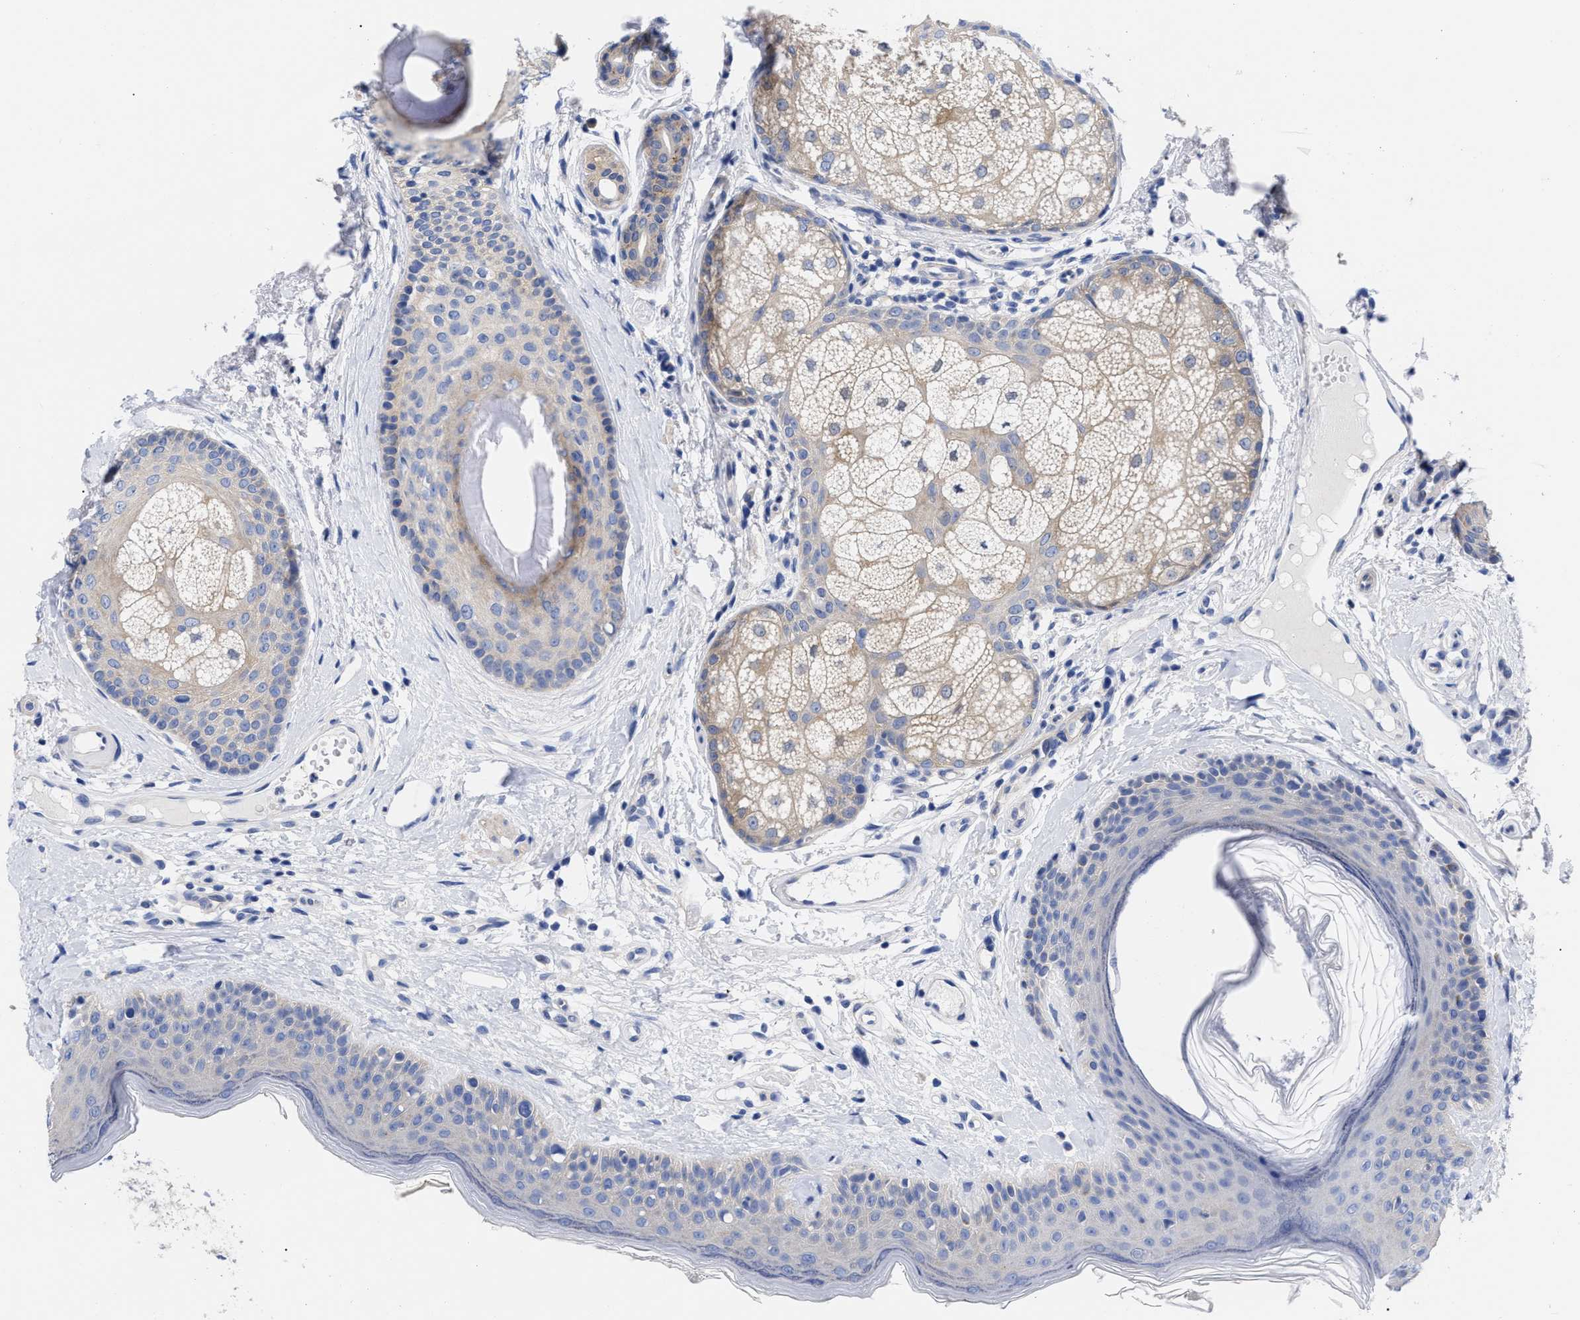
{"staining": {"intensity": "negative", "quantity": "none", "location": "none"}, "tissue": "oral mucosa", "cell_type": "Squamous epithelial cells", "image_type": "normal", "snomed": [{"axis": "morphology", "description": "Normal tissue, NOS"}, {"axis": "topography", "description": "Skin"}, {"axis": "topography", "description": "Oral tissue"}], "caption": "Oral mucosa stained for a protein using immunohistochemistry reveals no staining squamous epithelial cells.", "gene": "RBKS", "patient": {"sex": "male", "age": 84}}